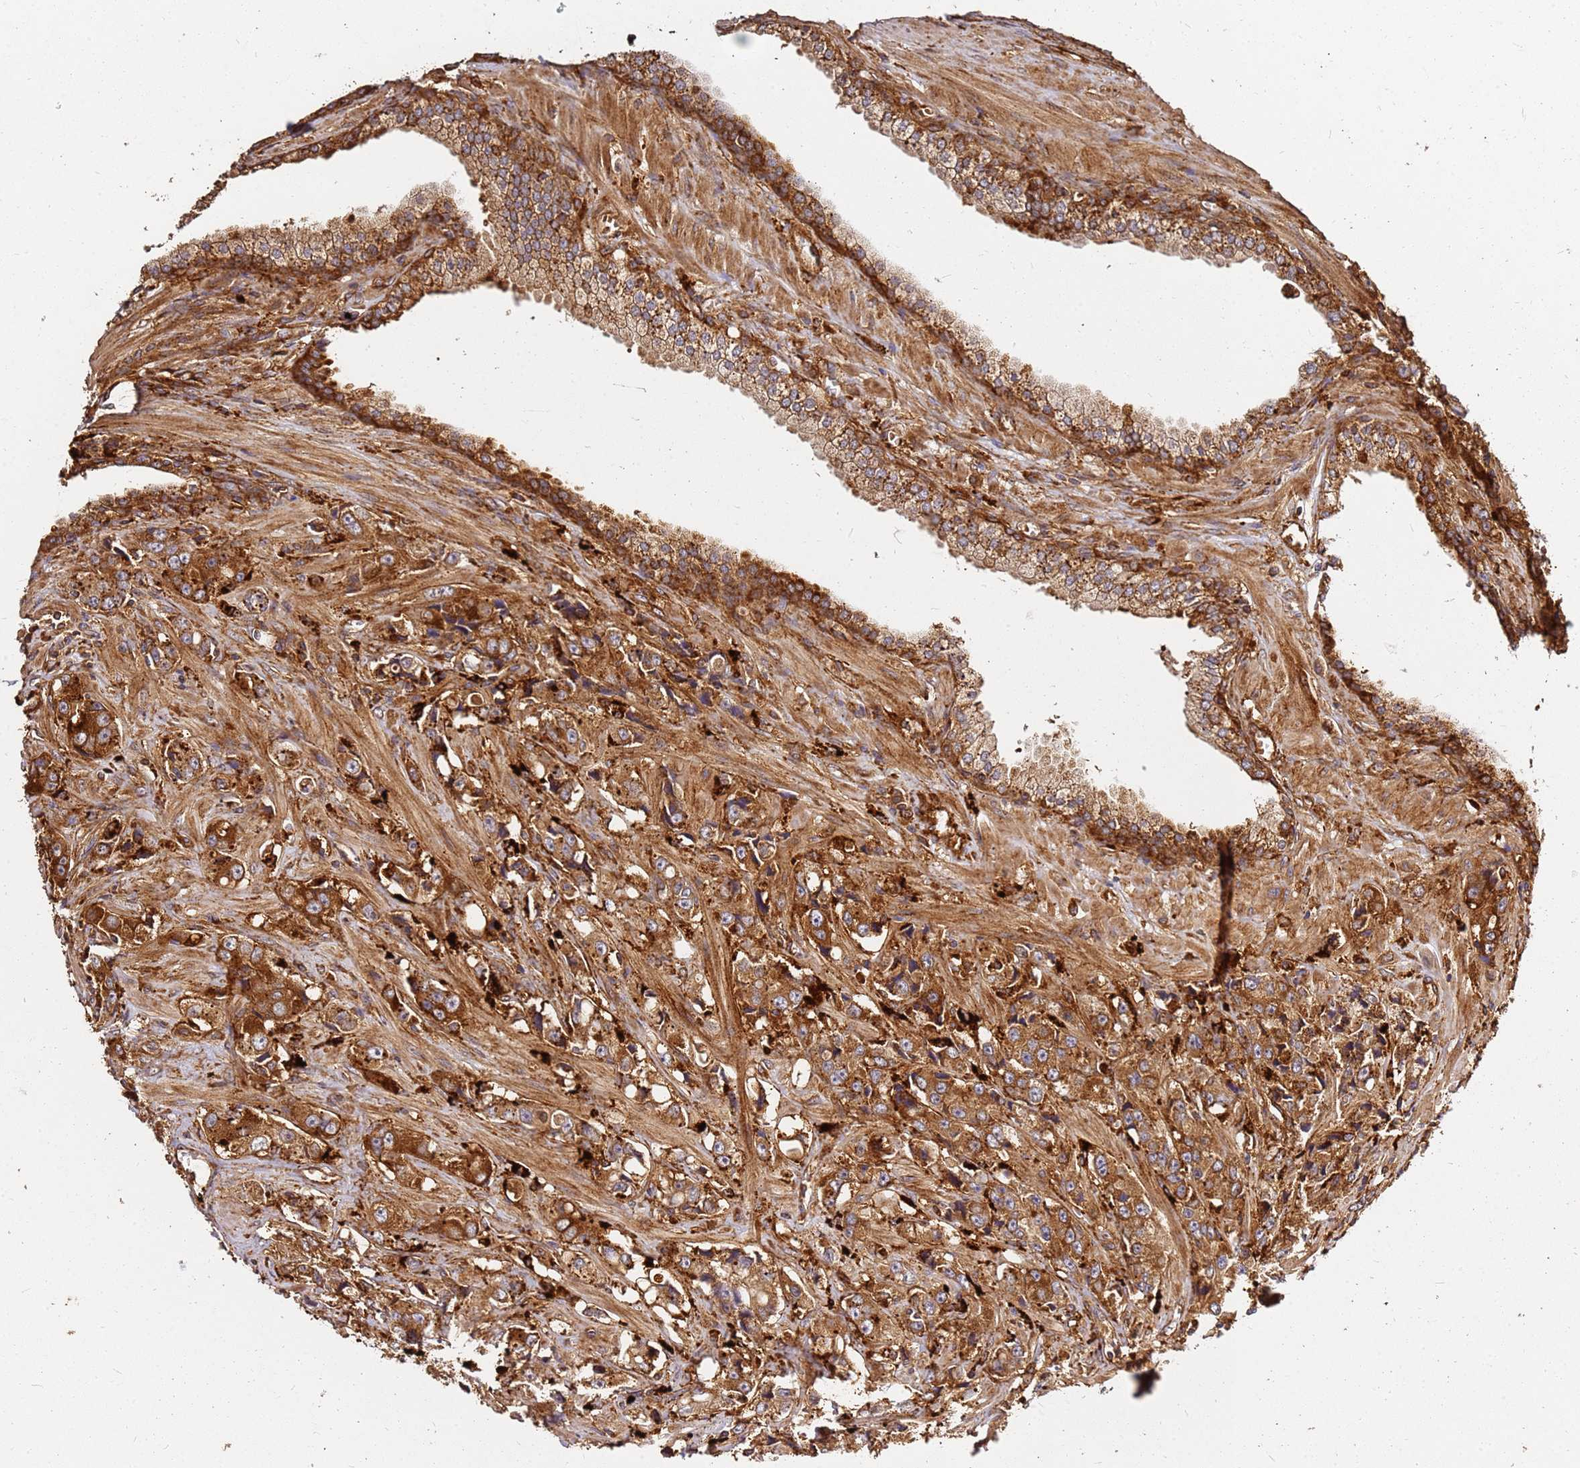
{"staining": {"intensity": "strong", "quantity": ">75%", "location": "cytoplasmic/membranous"}, "tissue": "prostate cancer", "cell_type": "Tumor cells", "image_type": "cancer", "snomed": [{"axis": "morphology", "description": "Adenocarcinoma, High grade"}, {"axis": "topography", "description": "Prostate"}], "caption": "A micrograph showing strong cytoplasmic/membranous expression in approximately >75% of tumor cells in high-grade adenocarcinoma (prostate), as visualized by brown immunohistochemical staining.", "gene": "DVL3", "patient": {"sex": "male", "age": 74}}